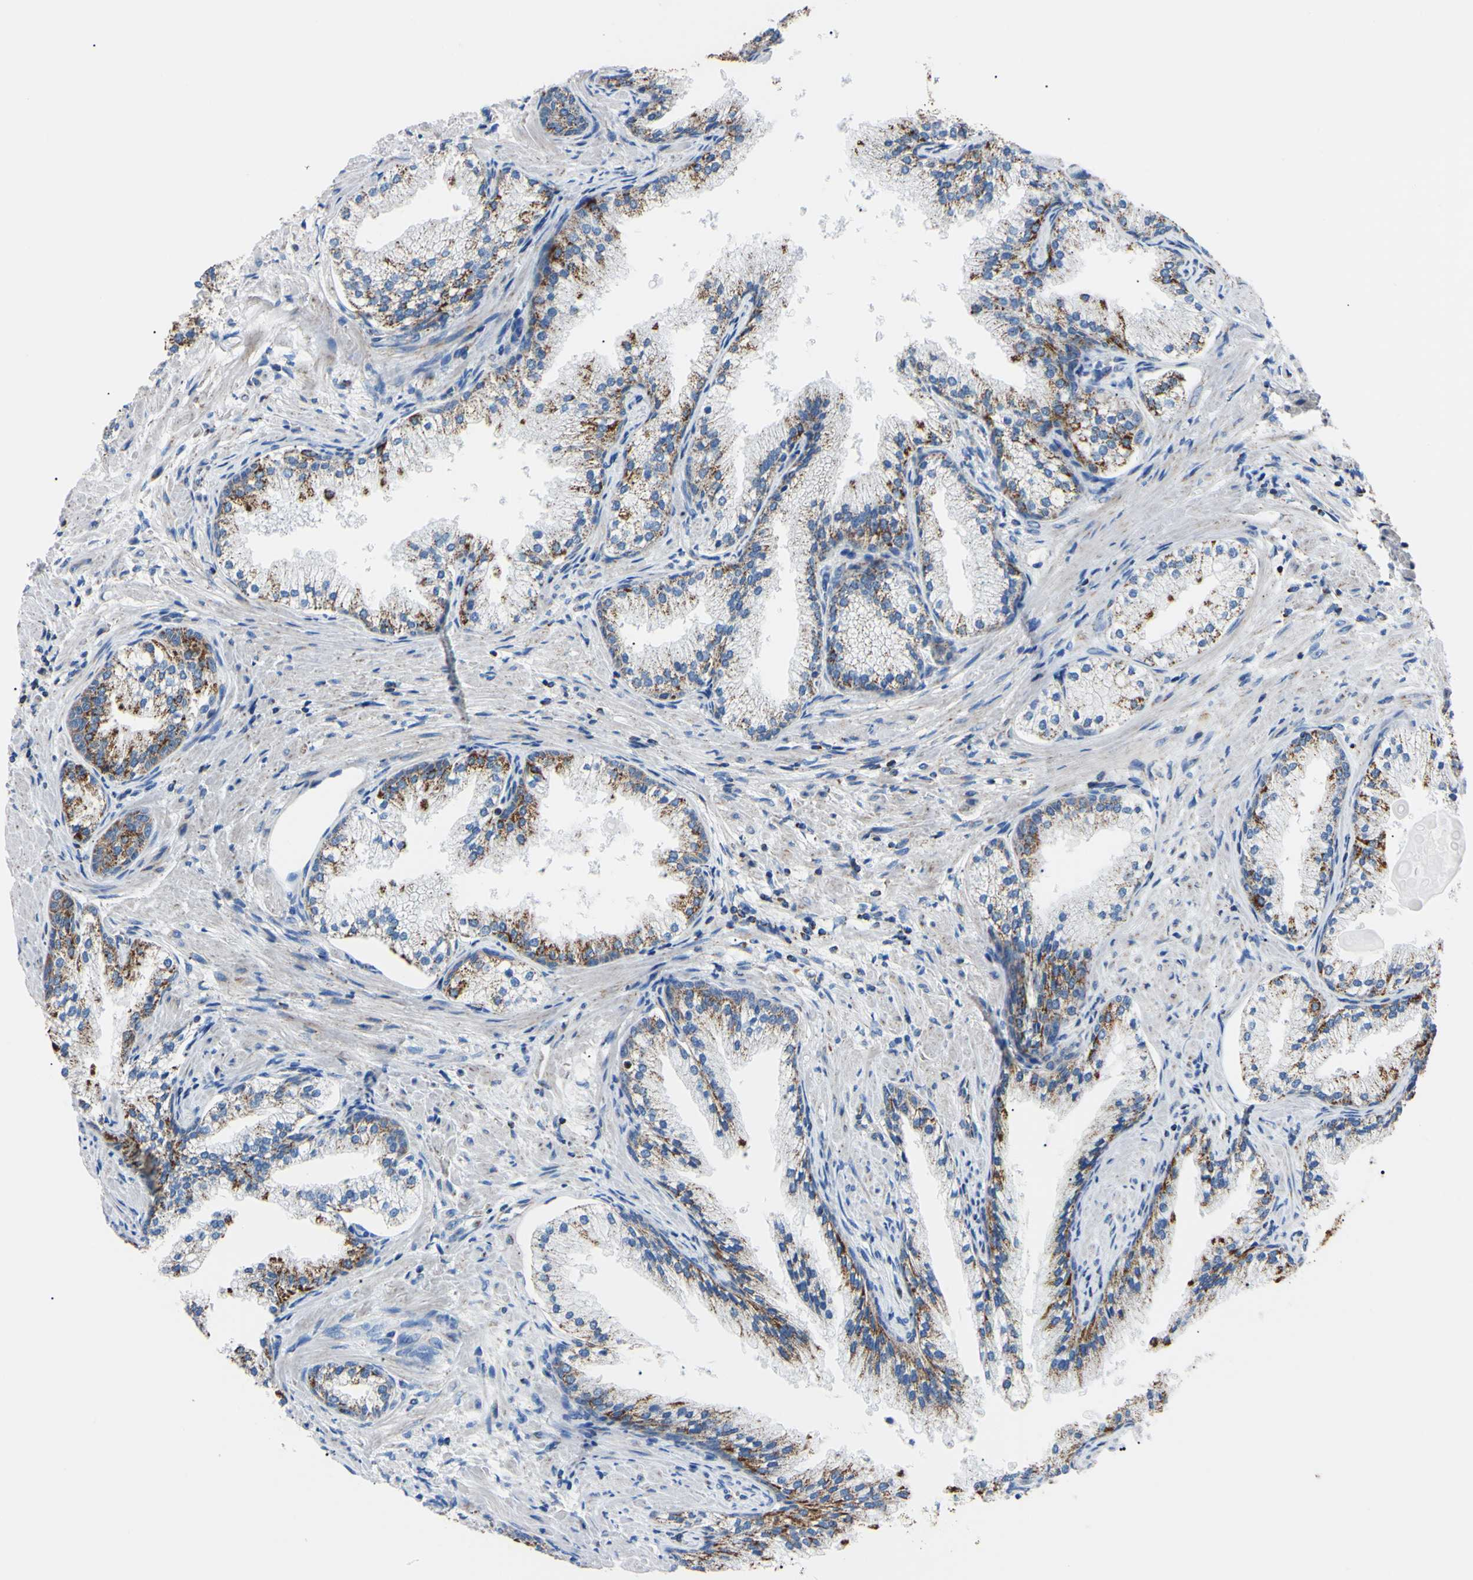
{"staining": {"intensity": "strong", "quantity": "25%-75%", "location": "cytoplasmic/membranous"}, "tissue": "prostate cancer", "cell_type": "Tumor cells", "image_type": "cancer", "snomed": [{"axis": "morphology", "description": "Adenocarcinoma, High grade"}, {"axis": "topography", "description": "Prostate"}], "caption": "High-grade adenocarcinoma (prostate) tissue reveals strong cytoplasmic/membranous staining in about 25%-75% of tumor cells, visualized by immunohistochemistry. (Stains: DAB (3,3'-diaminobenzidine) in brown, nuclei in blue, Microscopy: brightfield microscopy at high magnification).", "gene": "CLPP", "patient": {"sex": "male", "age": 58}}